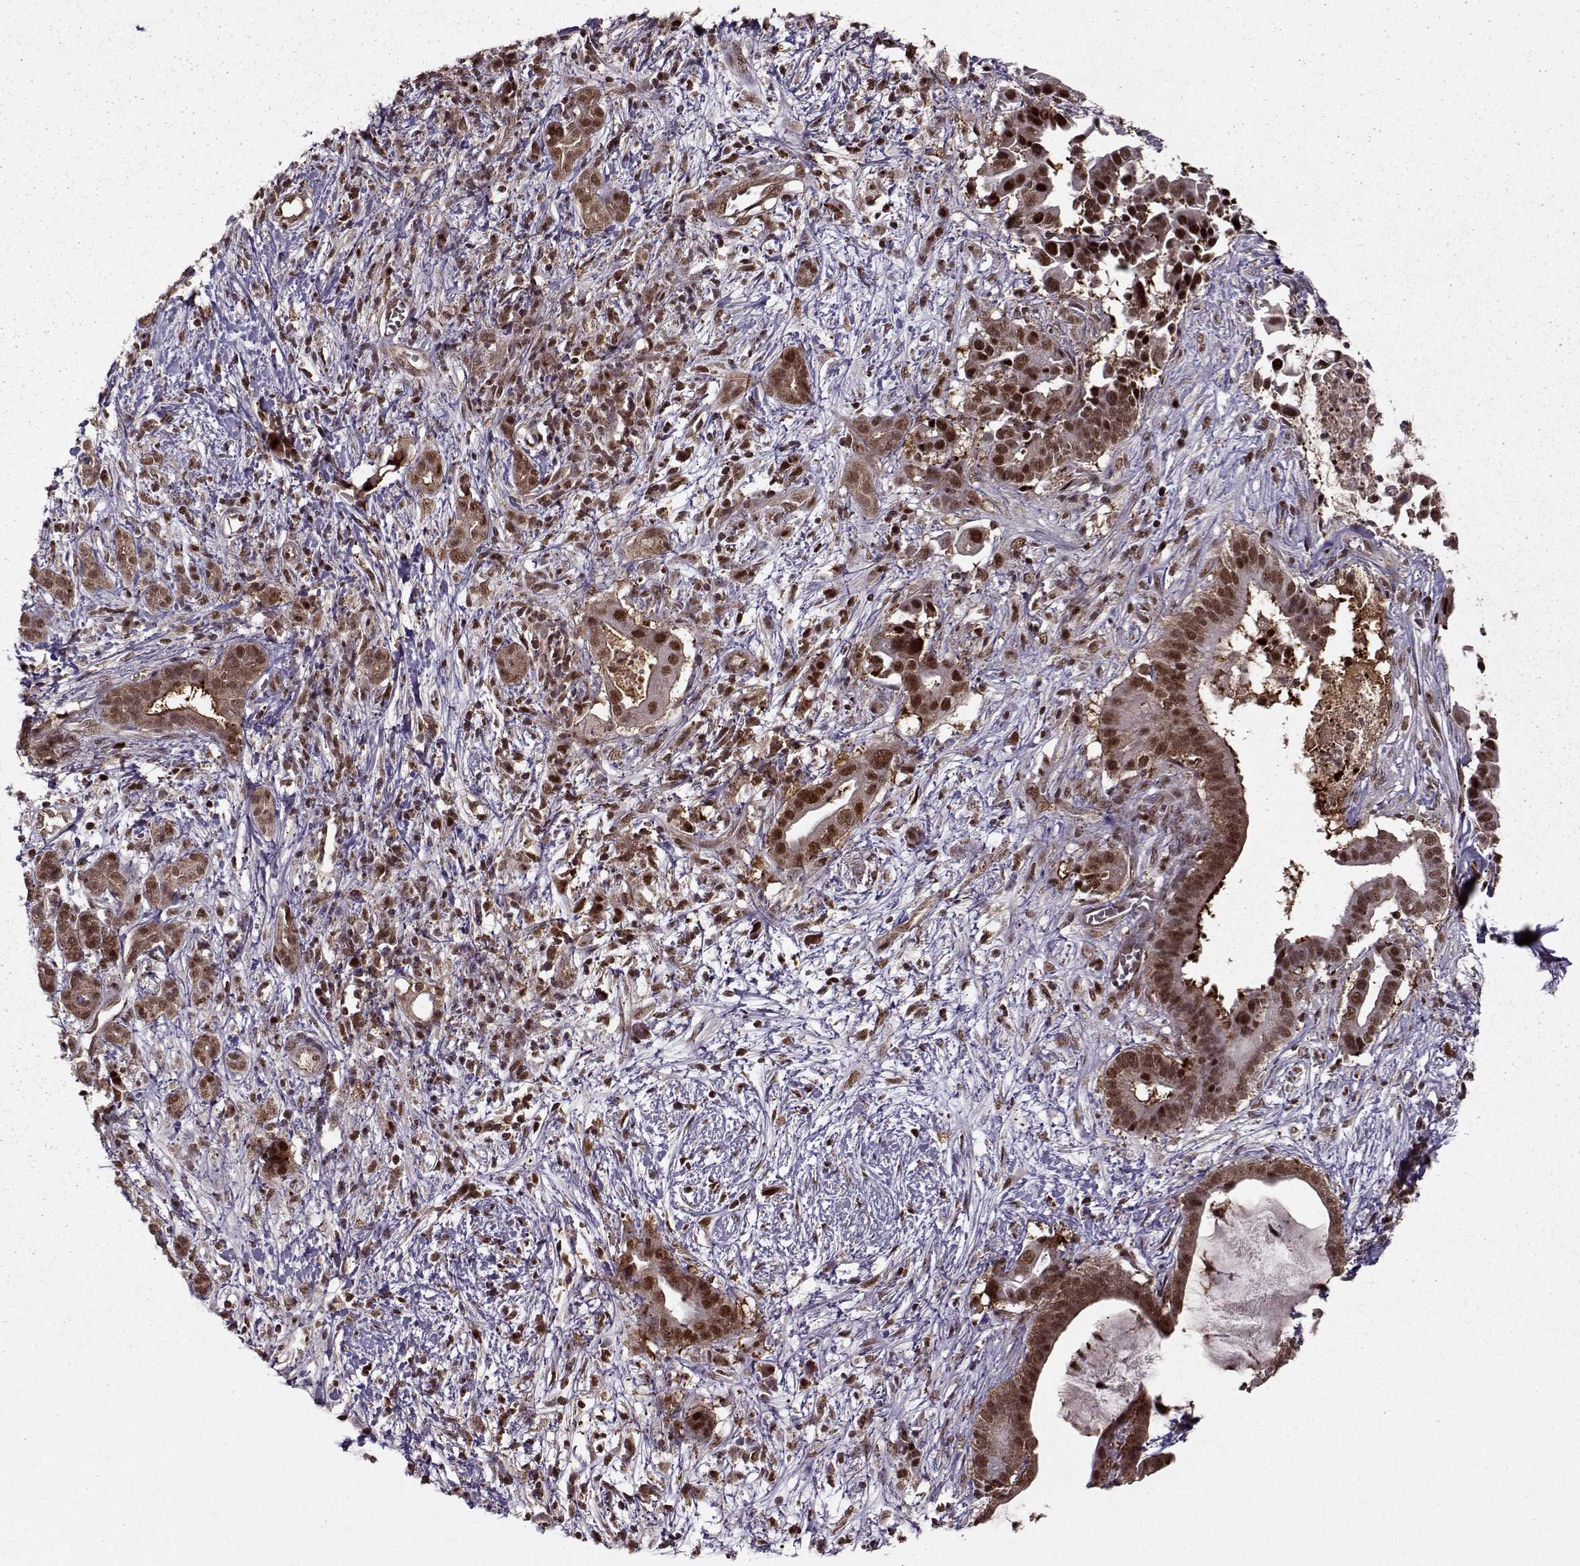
{"staining": {"intensity": "strong", "quantity": ">75%", "location": "cytoplasmic/membranous,nuclear"}, "tissue": "pancreatic cancer", "cell_type": "Tumor cells", "image_type": "cancer", "snomed": [{"axis": "morphology", "description": "Adenocarcinoma, NOS"}, {"axis": "topography", "description": "Pancreas"}], "caption": "Adenocarcinoma (pancreatic) stained with immunohistochemistry (IHC) displays strong cytoplasmic/membranous and nuclear positivity in approximately >75% of tumor cells. Ihc stains the protein of interest in brown and the nuclei are stained blue.", "gene": "PSMA7", "patient": {"sex": "male", "age": 61}}